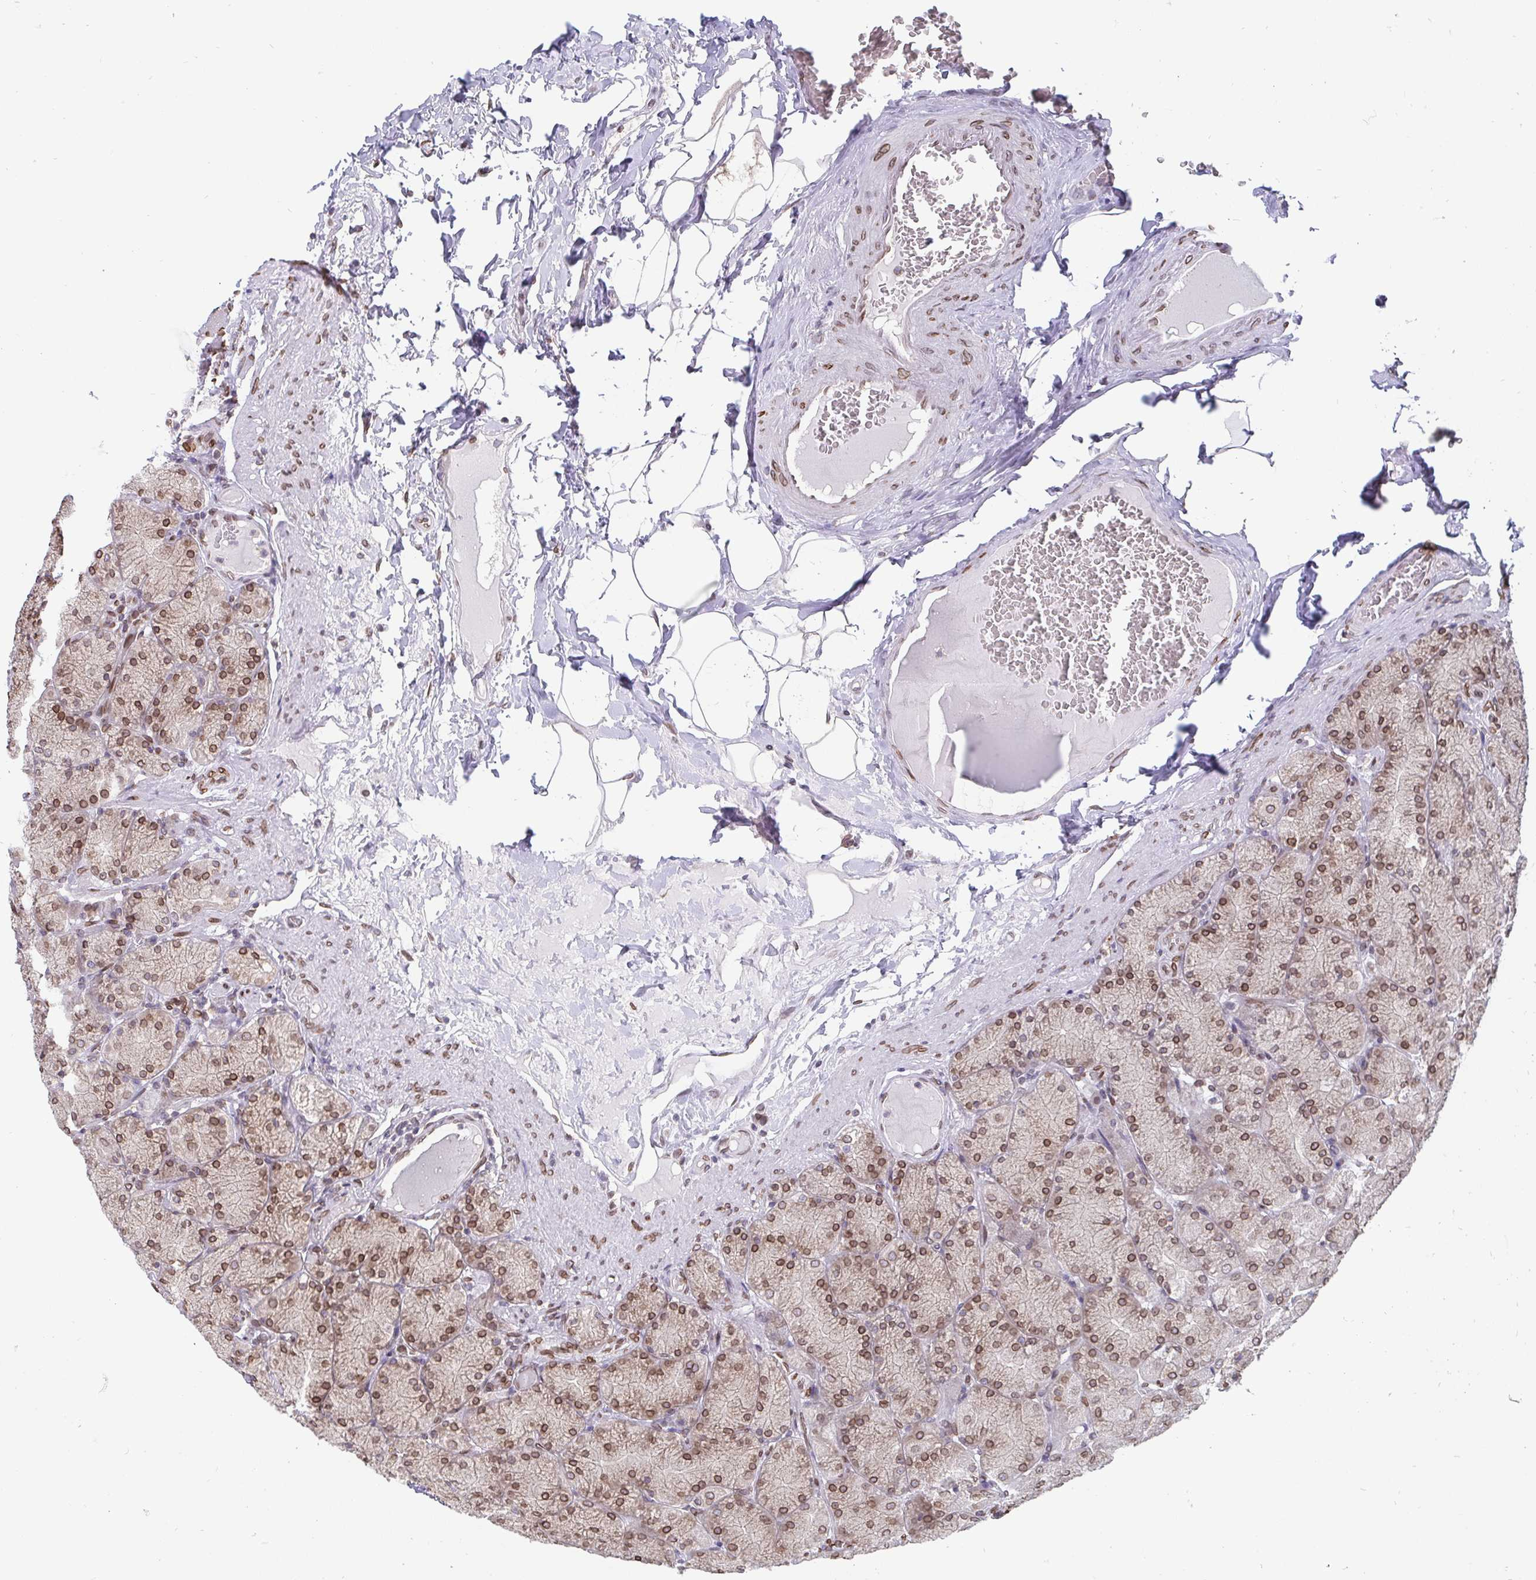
{"staining": {"intensity": "moderate", "quantity": "25%-75%", "location": "cytoplasmic/membranous,nuclear"}, "tissue": "stomach", "cell_type": "Glandular cells", "image_type": "normal", "snomed": [{"axis": "morphology", "description": "Normal tissue, NOS"}, {"axis": "topography", "description": "Stomach, upper"}], "caption": "Moderate cytoplasmic/membranous,nuclear protein expression is identified in about 25%-75% of glandular cells in stomach.", "gene": "EMD", "patient": {"sex": "female", "age": 56}}